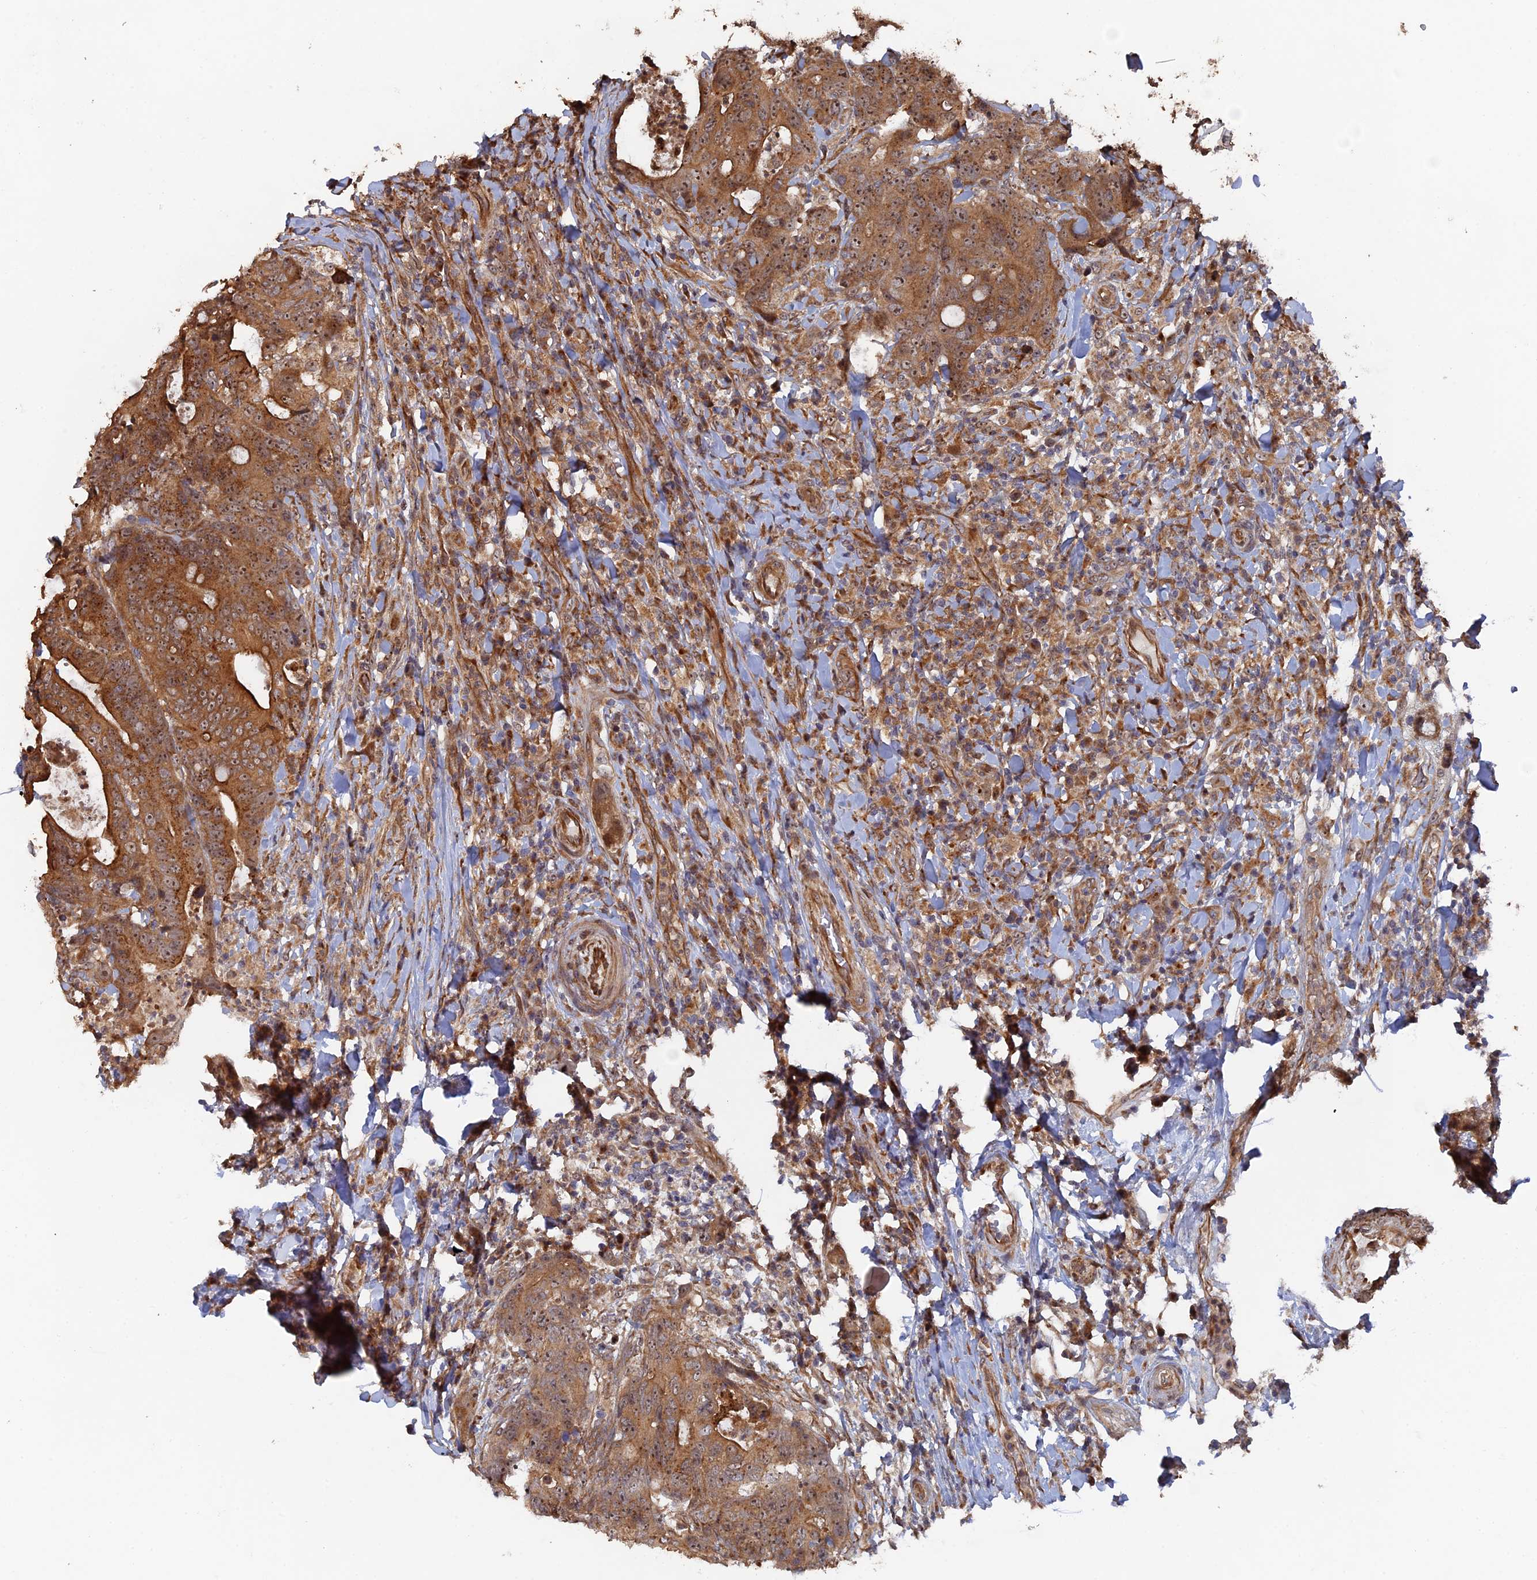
{"staining": {"intensity": "moderate", "quantity": ">75%", "location": "cytoplasmic/membranous,nuclear"}, "tissue": "colorectal cancer", "cell_type": "Tumor cells", "image_type": "cancer", "snomed": [{"axis": "morphology", "description": "Adenocarcinoma, NOS"}, {"axis": "topography", "description": "Colon"}], "caption": "This micrograph displays immunohistochemistry (IHC) staining of colorectal adenocarcinoma, with medium moderate cytoplasmic/membranous and nuclear expression in approximately >75% of tumor cells.", "gene": "VPS37C", "patient": {"sex": "female", "age": 82}}